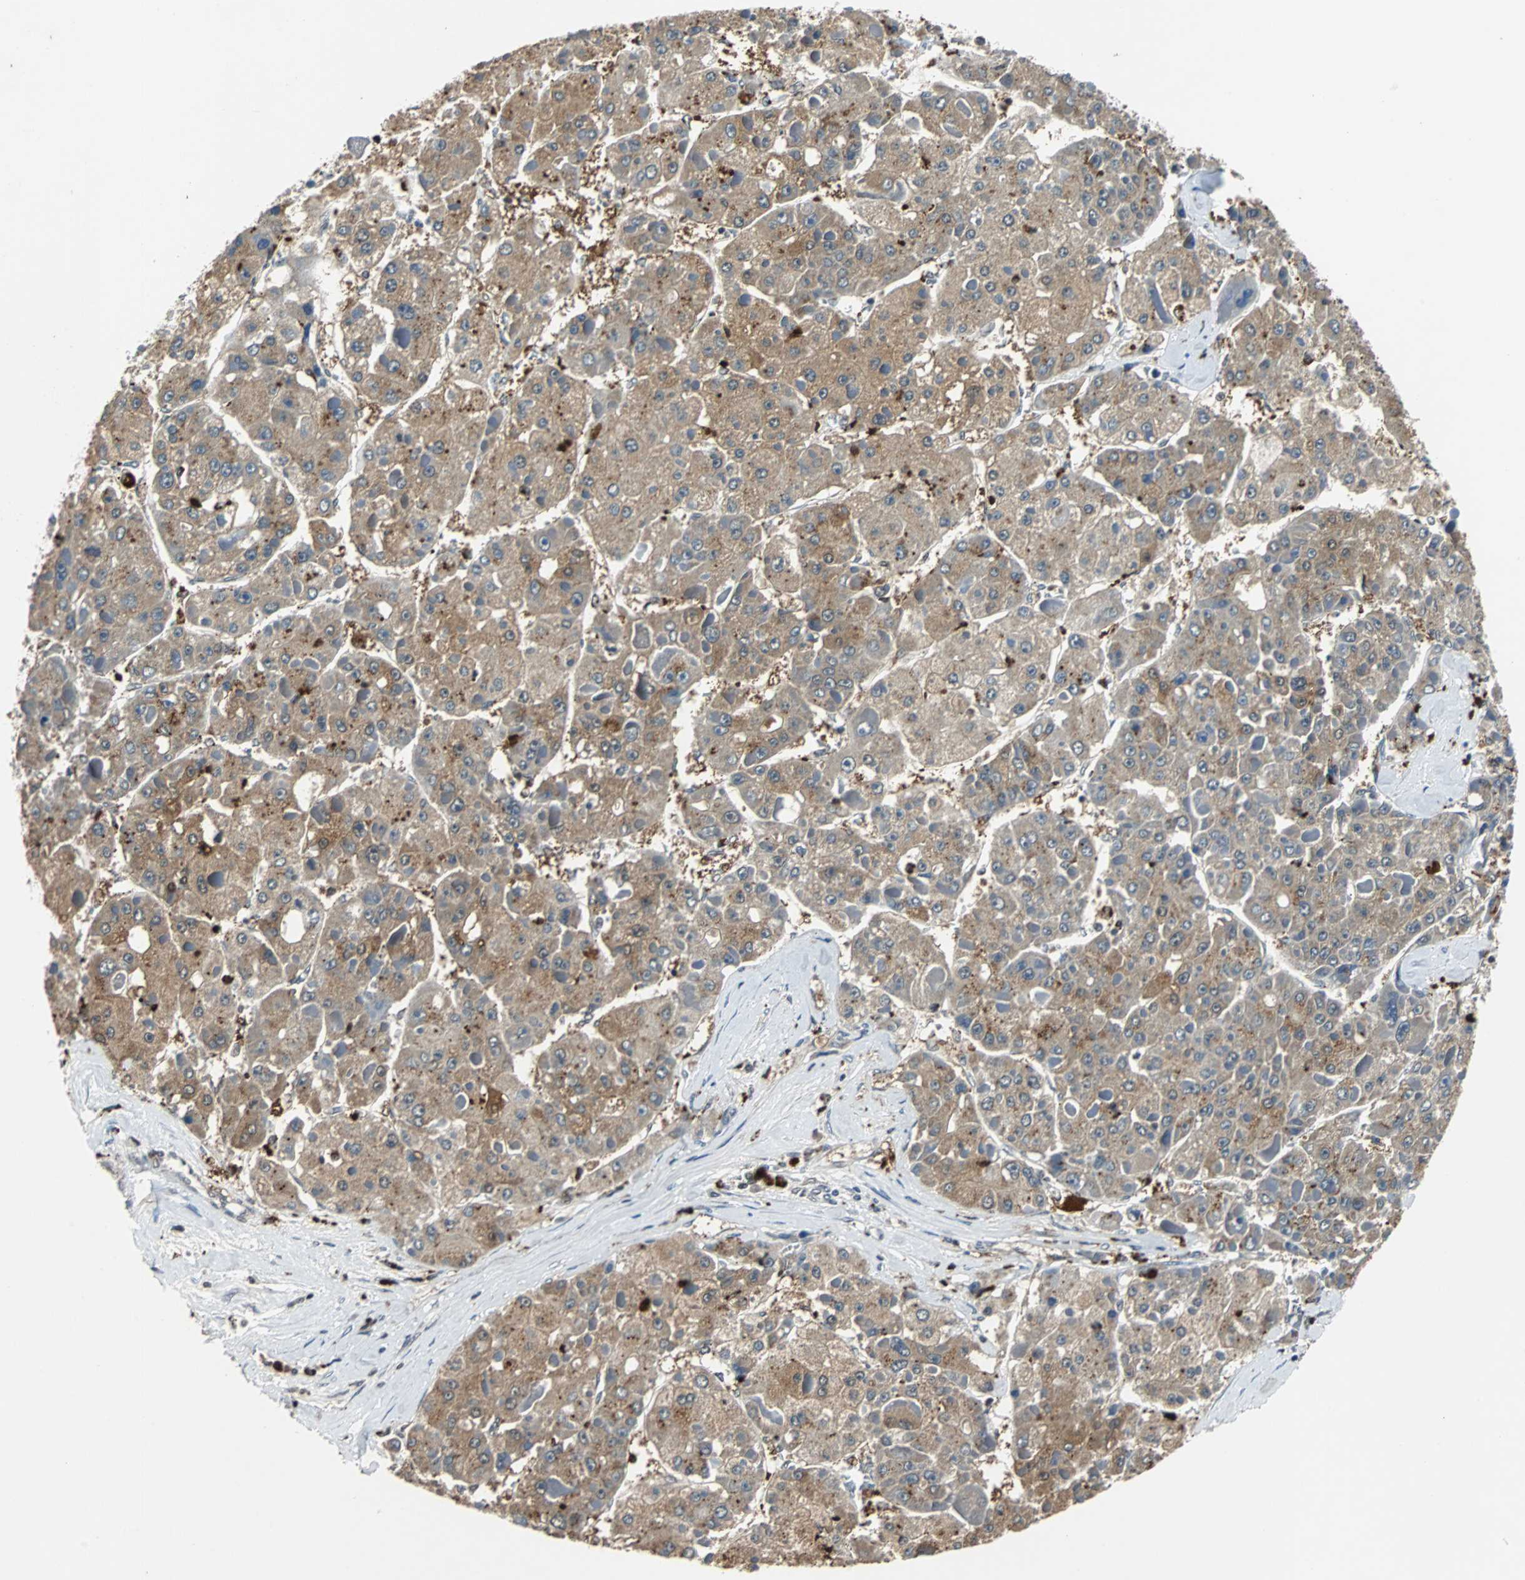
{"staining": {"intensity": "moderate", "quantity": ">75%", "location": "cytoplasmic/membranous"}, "tissue": "liver cancer", "cell_type": "Tumor cells", "image_type": "cancer", "snomed": [{"axis": "morphology", "description": "Carcinoma, Hepatocellular, NOS"}, {"axis": "topography", "description": "Liver"}], "caption": "The photomicrograph displays immunohistochemical staining of hepatocellular carcinoma (liver). There is moderate cytoplasmic/membranous positivity is identified in approximately >75% of tumor cells.", "gene": "HLX", "patient": {"sex": "female", "age": 73}}